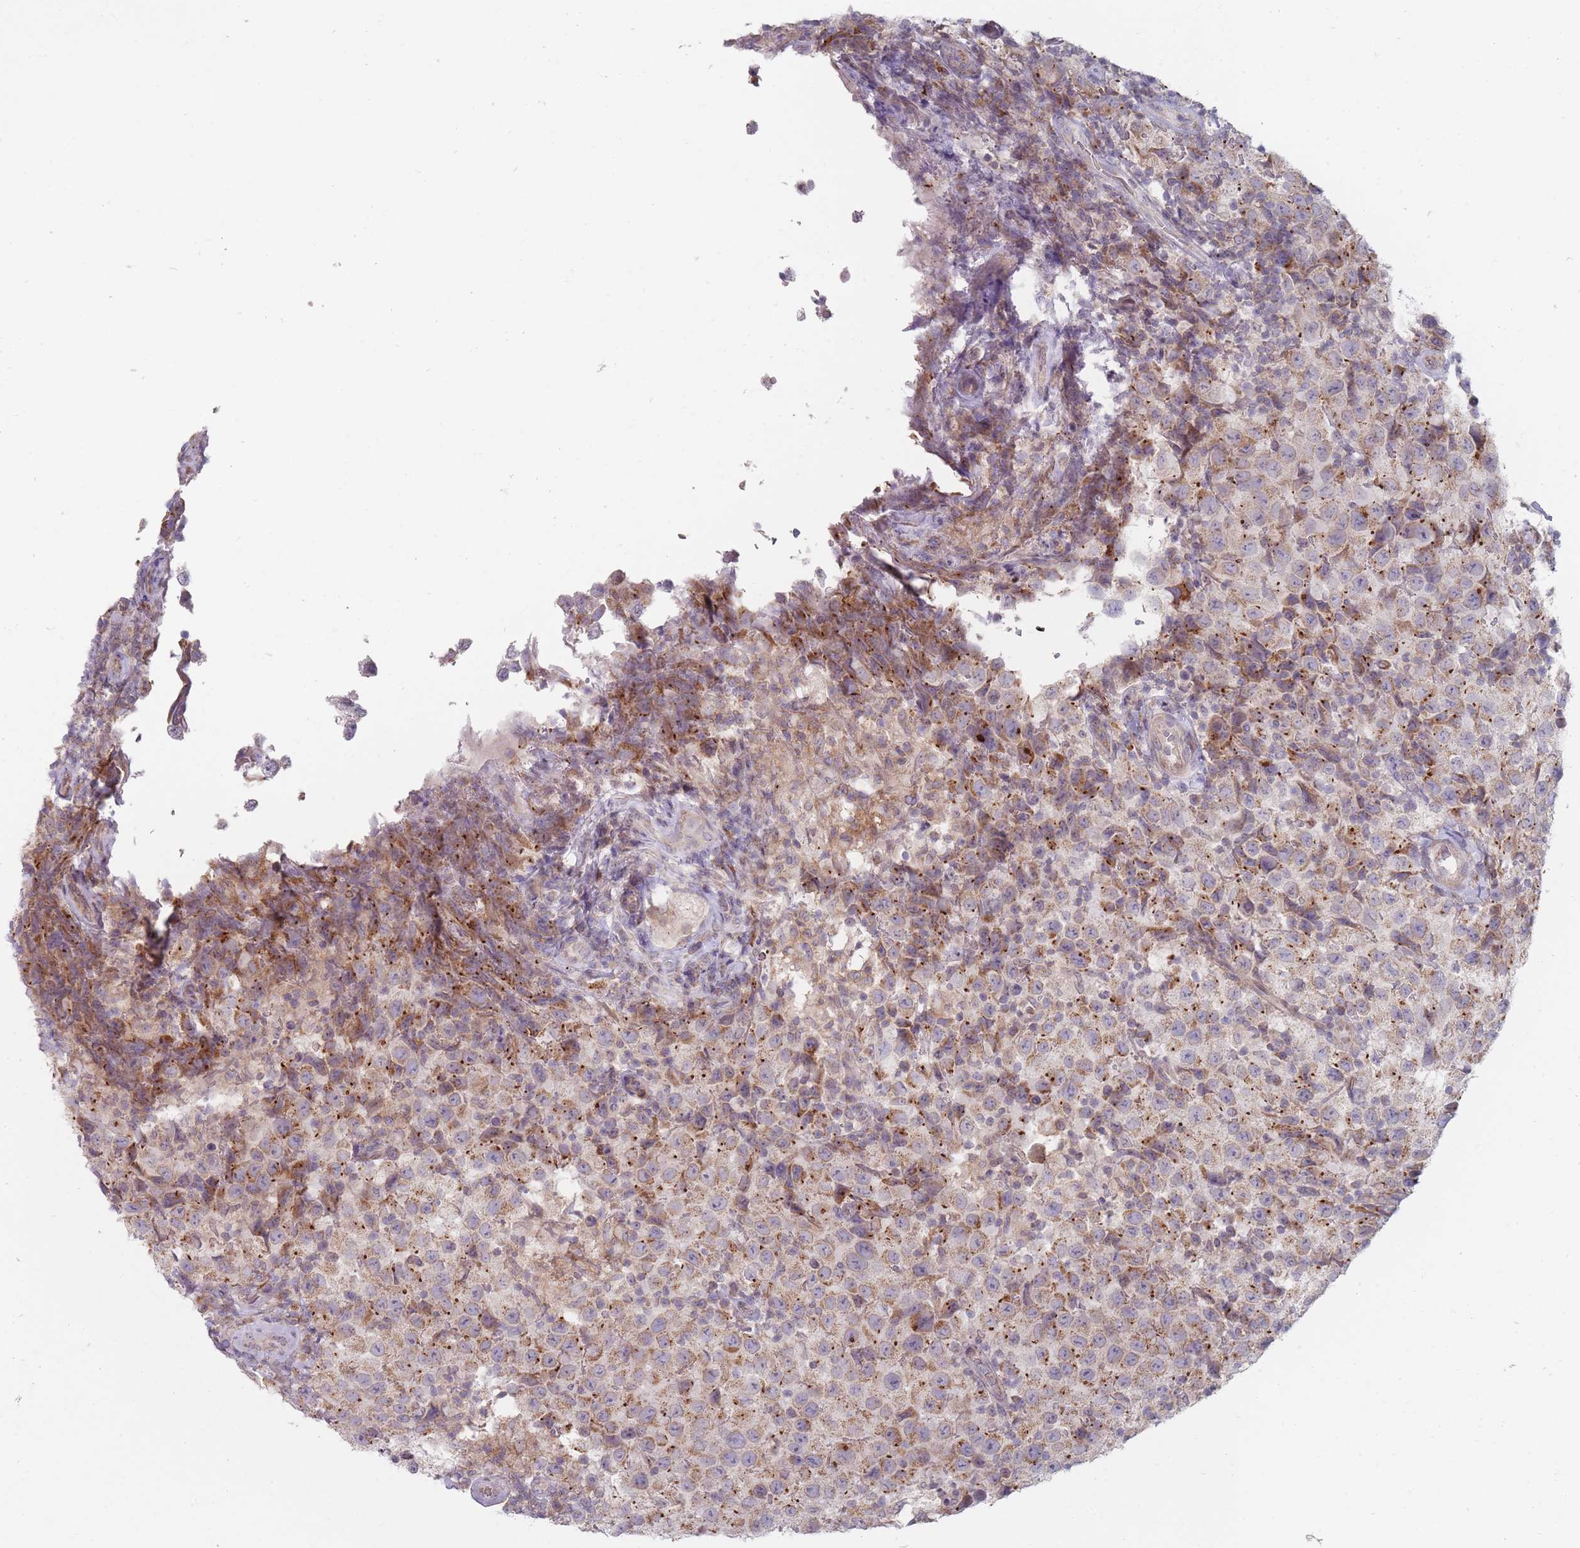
{"staining": {"intensity": "moderate", "quantity": ">75%", "location": "cytoplasmic/membranous"}, "tissue": "testis cancer", "cell_type": "Tumor cells", "image_type": "cancer", "snomed": [{"axis": "morphology", "description": "Seminoma, NOS"}, {"axis": "morphology", "description": "Carcinoma, Embryonal, NOS"}, {"axis": "topography", "description": "Testis"}], "caption": "Embryonal carcinoma (testis) stained for a protein exhibits moderate cytoplasmic/membranous positivity in tumor cells.", "gene": "PCDH12", "patient": {"sex": "male", "age": 41}}